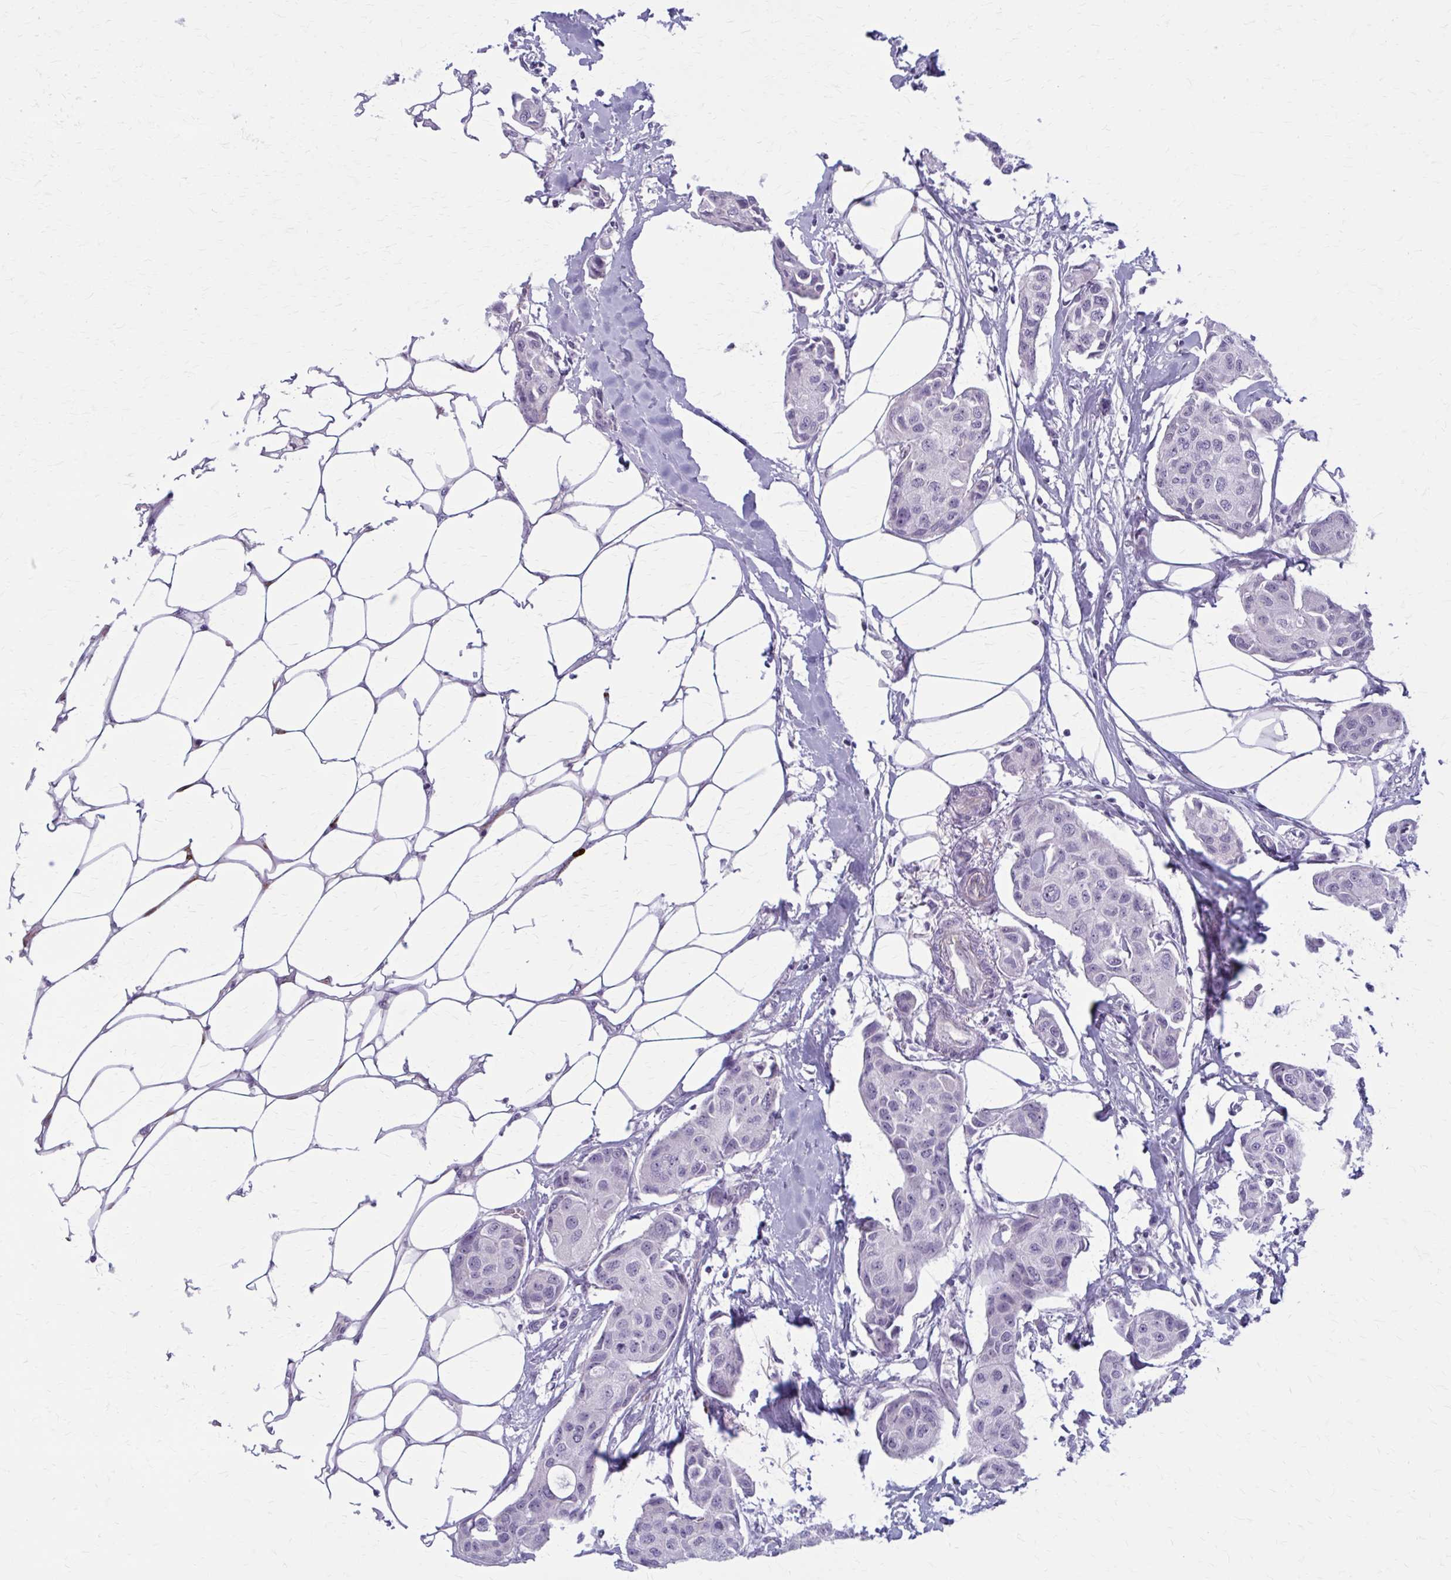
{"staining": {"intensity": "negative", "quantity": "none", "location": "none"}, "tissue": "breast cancer", "cell_type": "Tumor cells", "image_type": "cancer", "snomed": [{"axis": "morphology", "description": "Duct carcinoma"}, {"axis": "topography", "description": "Breast"}, {"axis": "topography", "description": "Lymph node"}], "caption": "DAB (3,3'-diaminobenzidine) immunohistochemical staining of breast cancer (infiltrating ductal carcinoma) shows no significant positivity in tumor cells.", "gene": "CASQ2", "patient": {"sex": "female", "age": 80}}